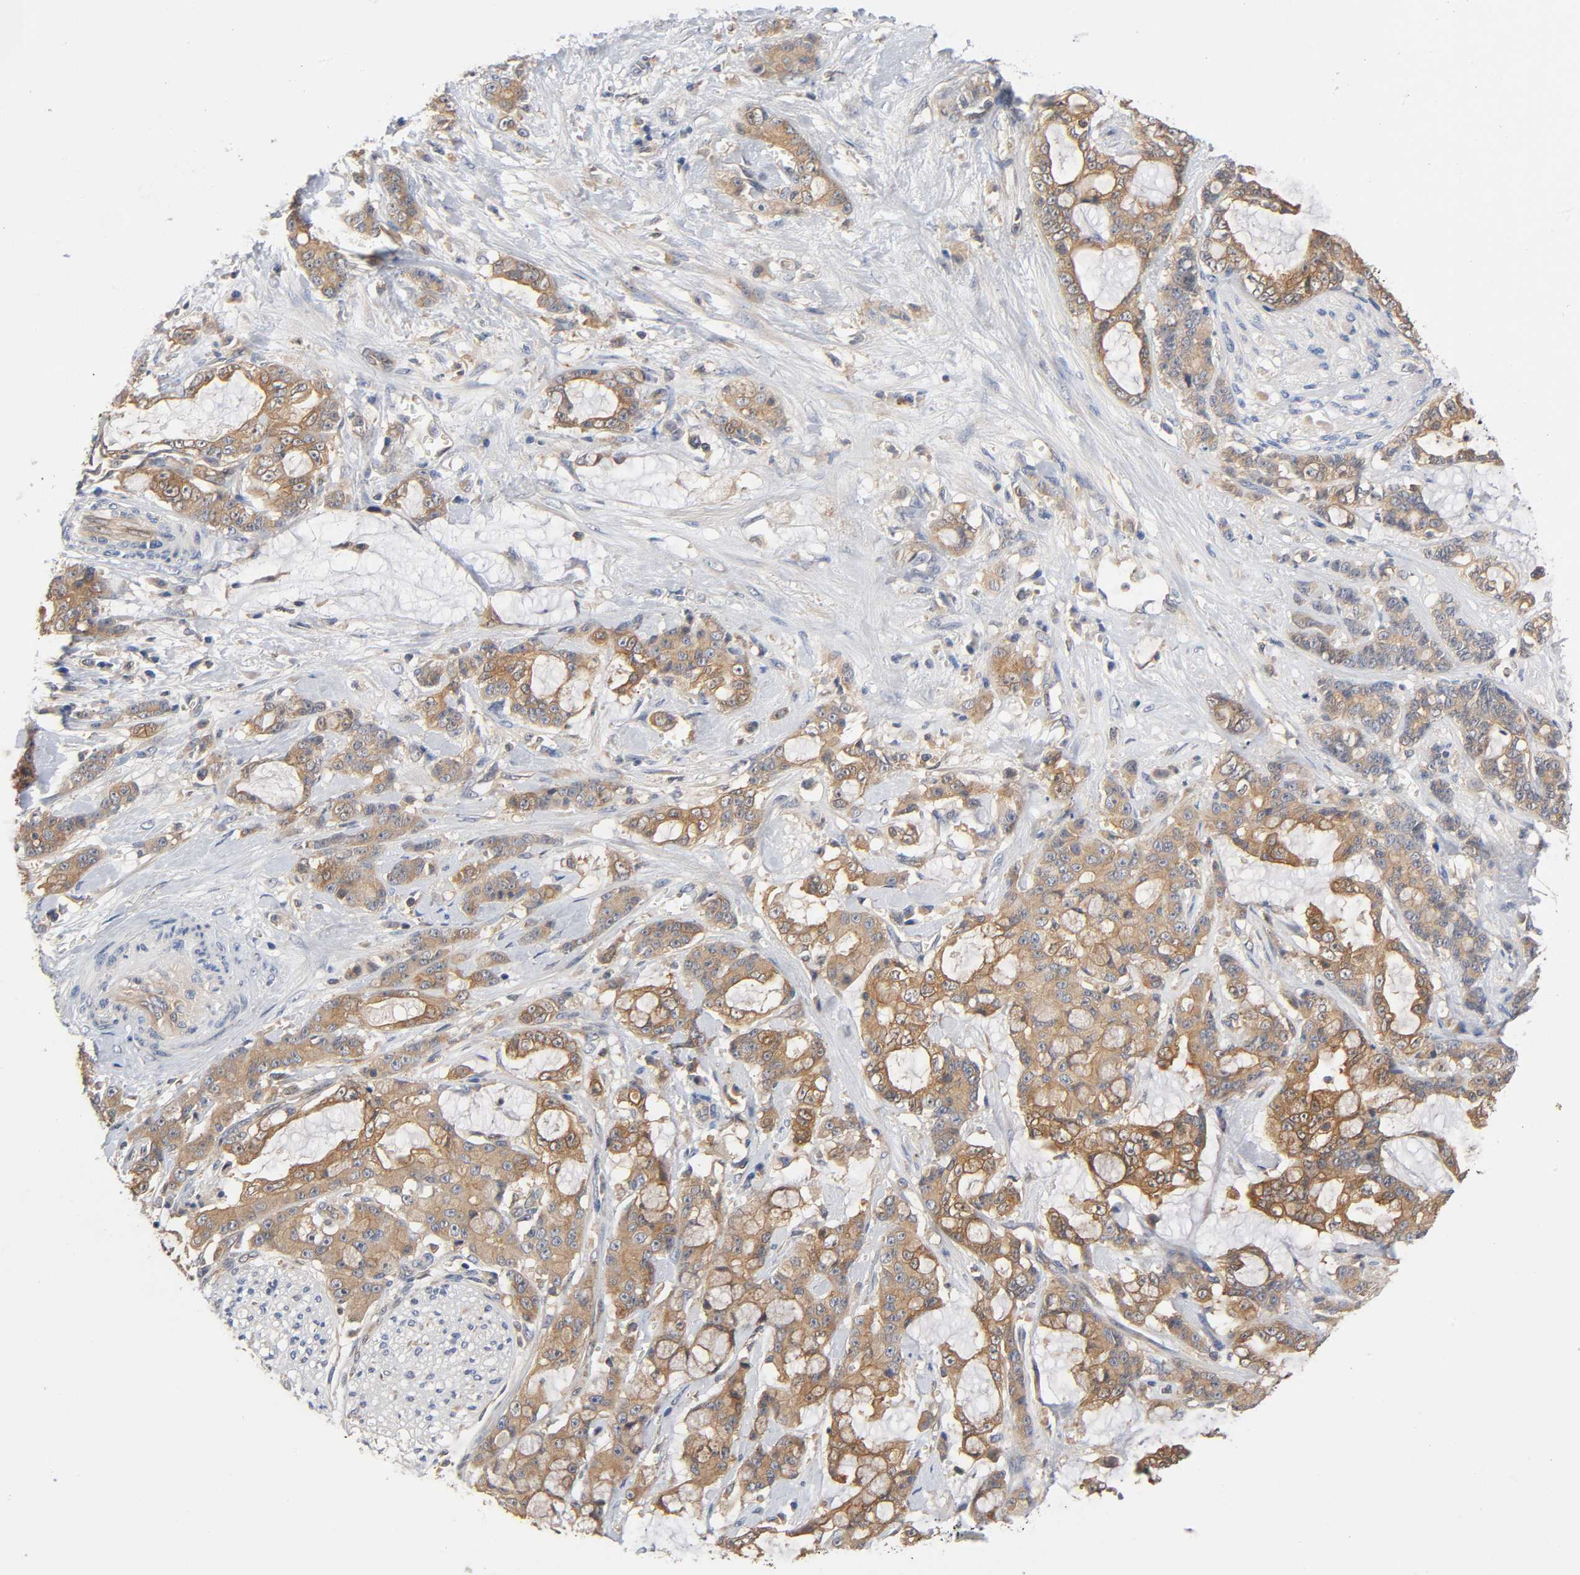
{"staining": {"intensity": "moderate", "quantity": ">75%", "location": "cytoplasmic/membranous"}, "tissue": "pancreatic cancer", "cell_type": "Tumor cells", "image_type": "cancer", "snomed": [{"axis": "morphology", "description": "Adenocarcinoma, NOS"}, {"axis": "topography", "description": "Pancreas"}], "caption": "Moderate cytoplasmic/membranous protein staining is identified in about >75% of tumor cells in pancreatic adenocarcinoma. (brown staining indicates protein expression, while blue staining denotes nuclei).", "gene": "PRKAB1", "patient": {"sex": "female", "age": 73}}